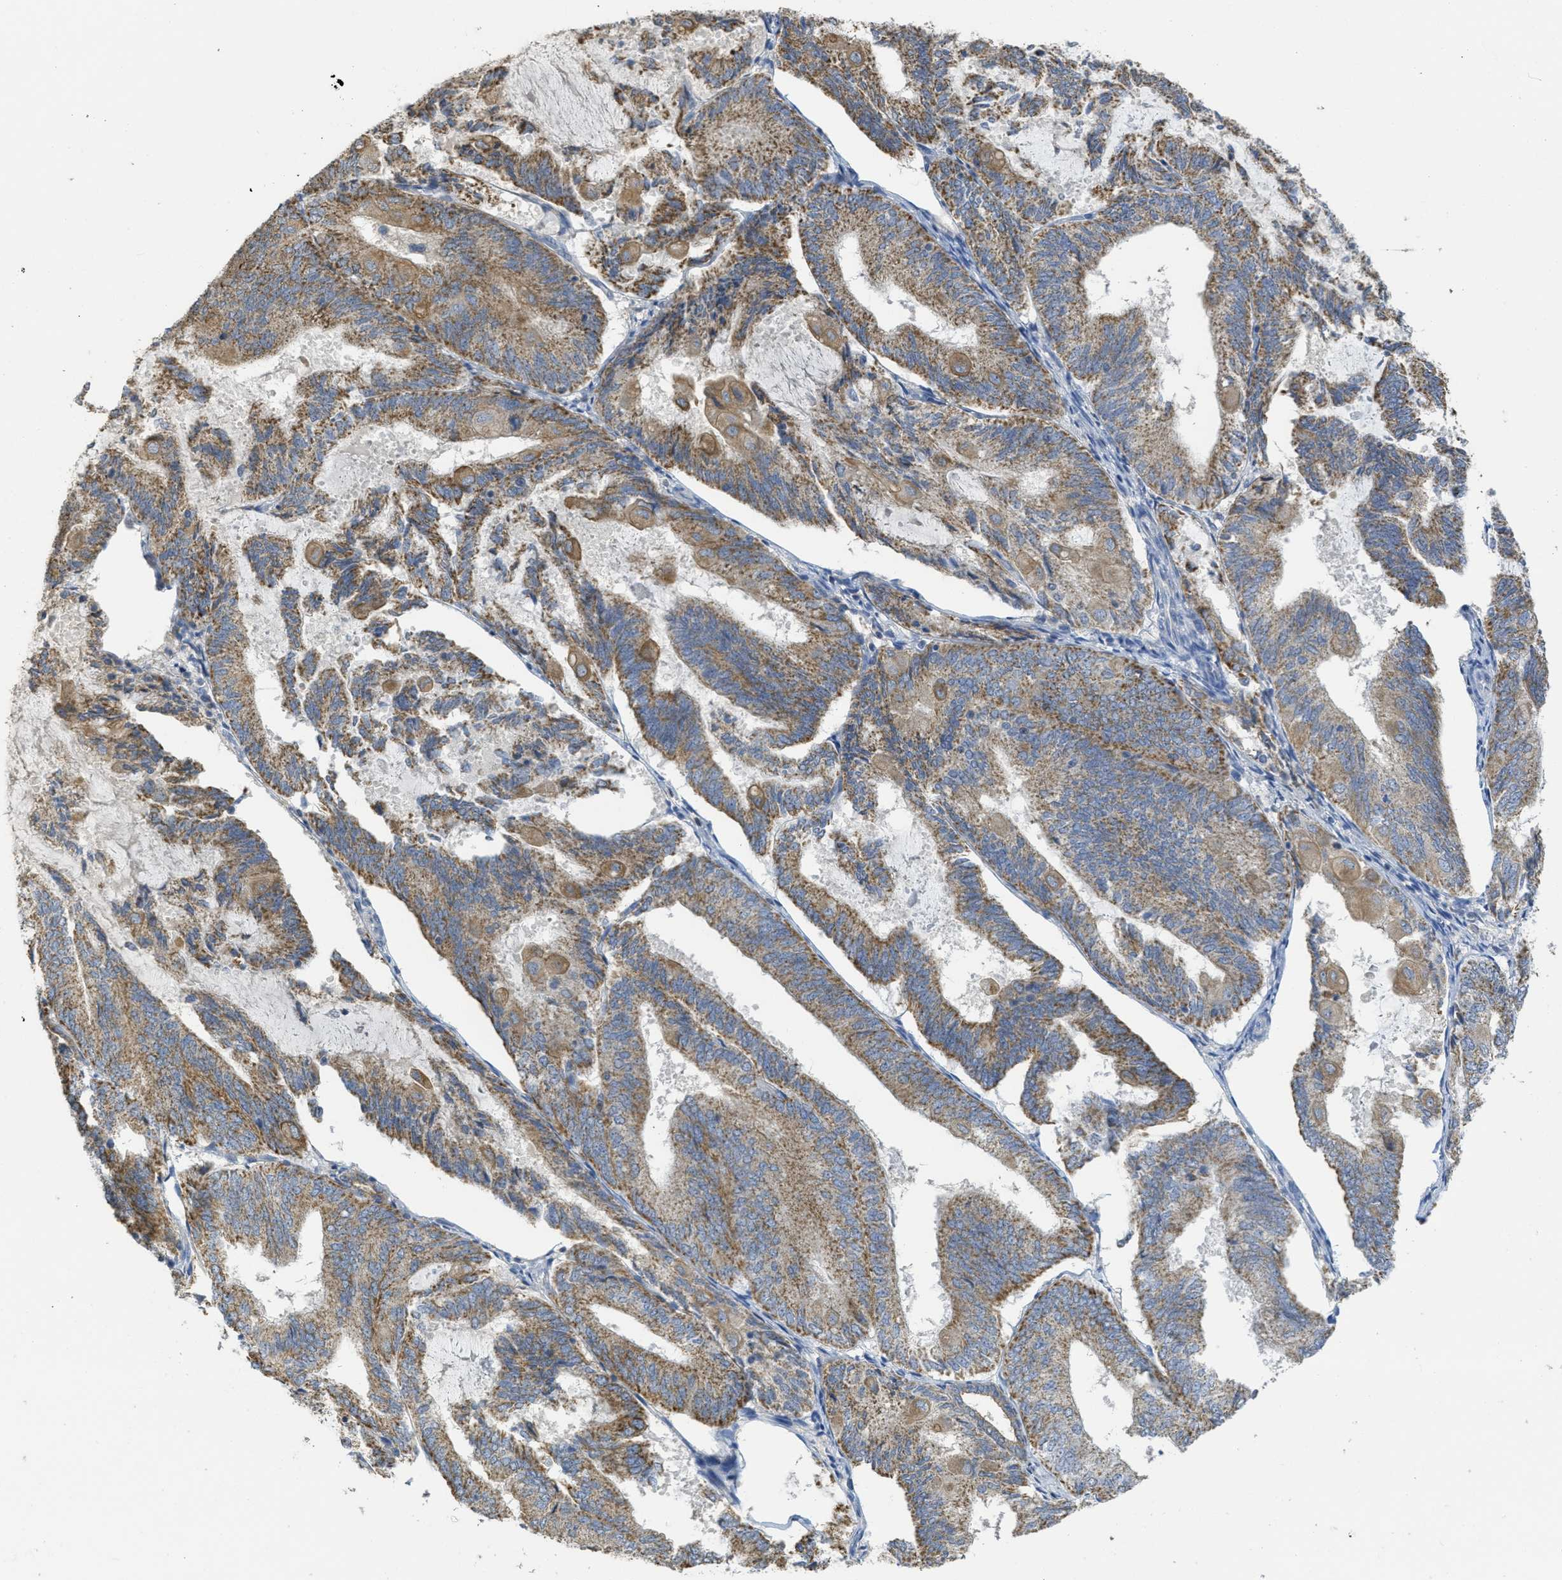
{"staining": {"intensity": "moderate", "quantity": ">75%", "location": "cytoplasmic/membranous"}, "tissue": "endometrial cancer", "cell_type": "Tumor cells", "image_type": "cancer", "snomed": [{"axis": "morphology", "description": "Adenocarcinoma, NOS"}, {"axis": "topography", "description": "Endometrium"}], "caption": "Moderate cytoplasmic/membranous positivity for a protein is identified in about >75% of tumor cells of endometrial cancer (adenocarcinoma) using immunohistochemistry.", "gene": "SFXN2", "patient": {"sex": "female", "age": 81}}